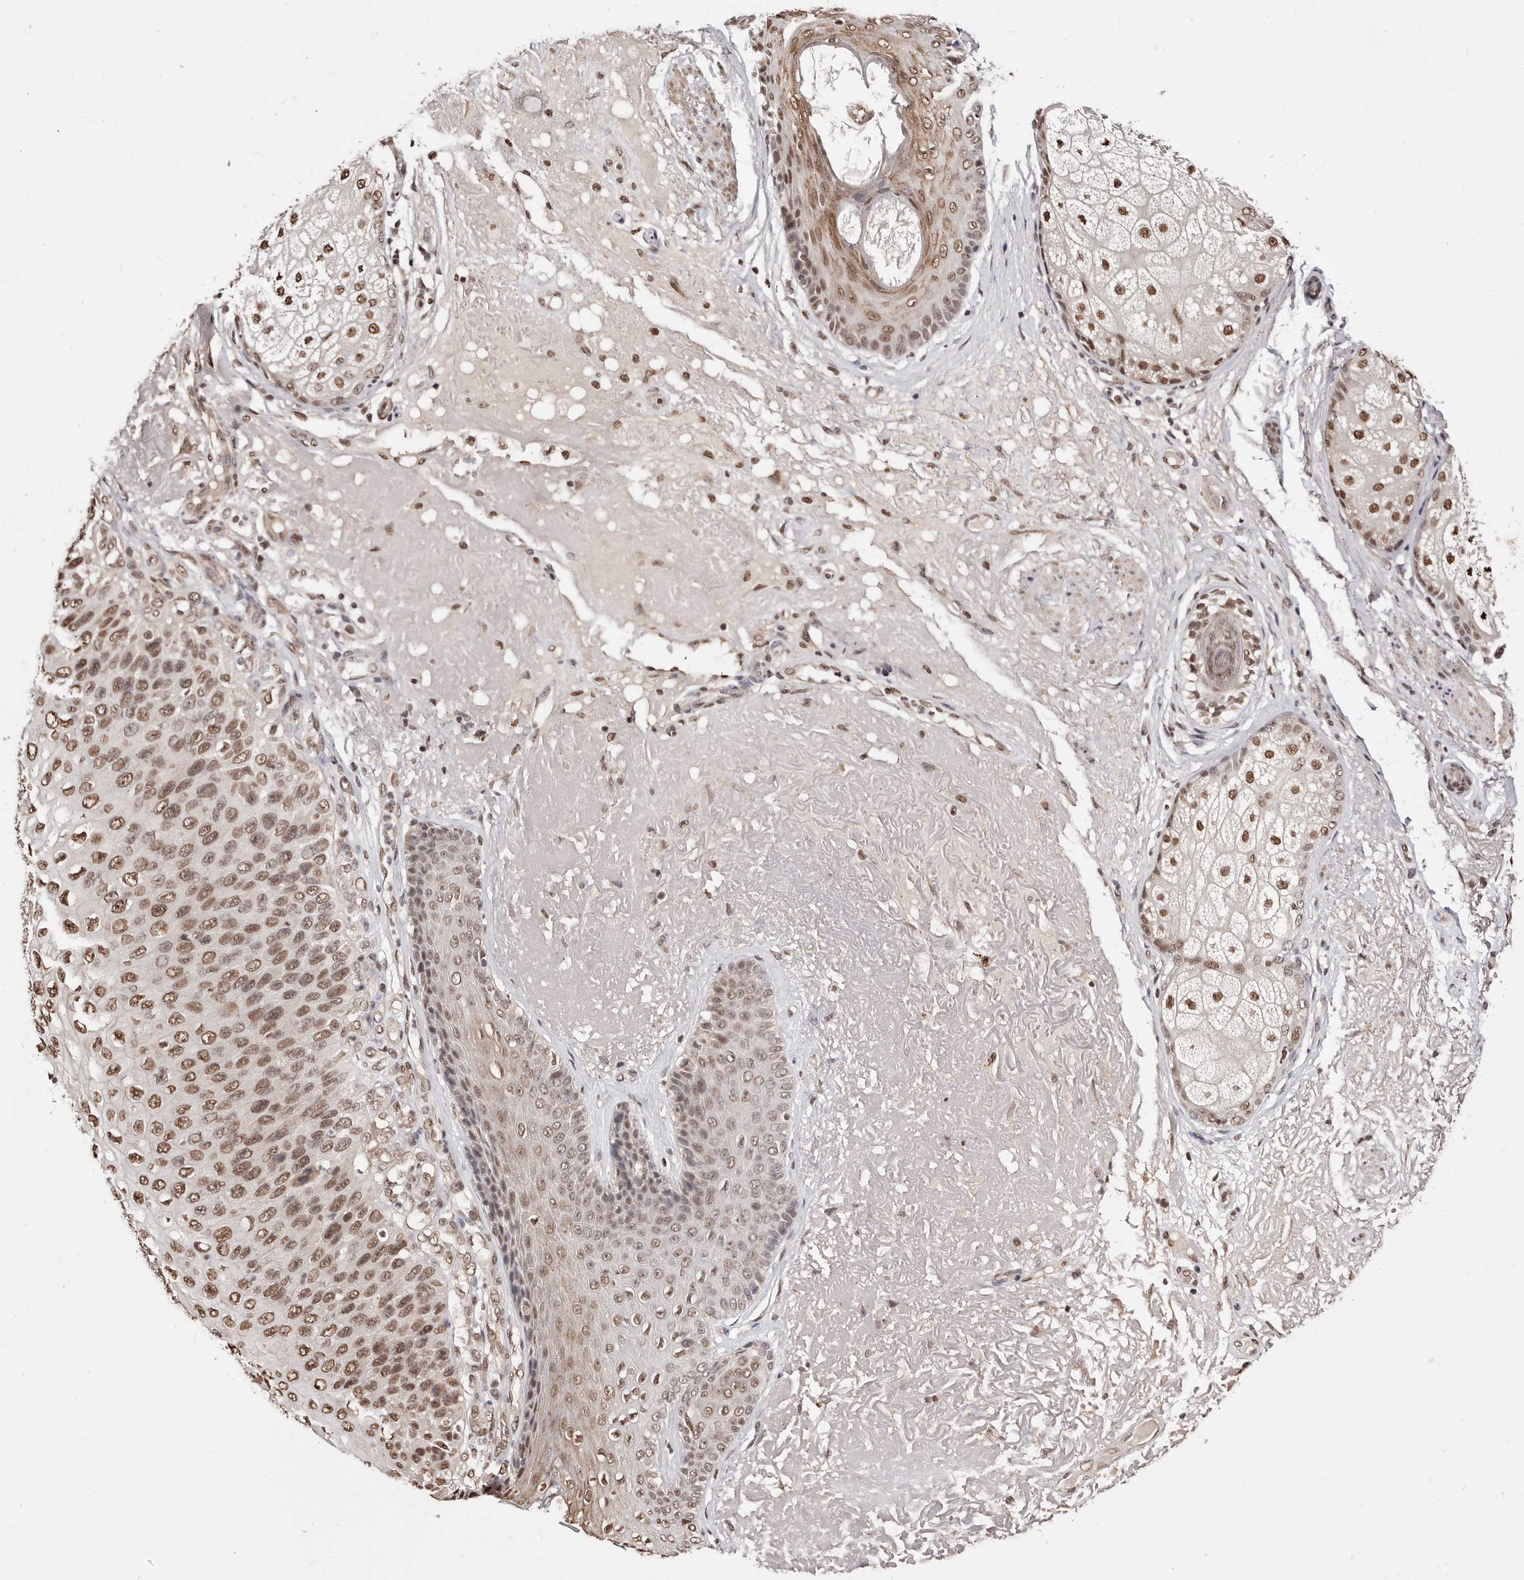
{"staining": {"intensity": "moderate", "quantity": ">75%", "location": "nuclear"}, "tissue": "skin cancer", "cell_type": "Tumor cells", "image_type": "cancer", "snomed": [{"axis": "morphology", "description": "Squamous cell carcinoma, NOS"}, {"axis": "topography", "description": "Skin"}], "caption": "A brown stain highlights moderate nuclear expression of a protein in skin cancer tumor cells.", "gene": "BICRAL", "patient": {"sex": "female", "age": 88}}